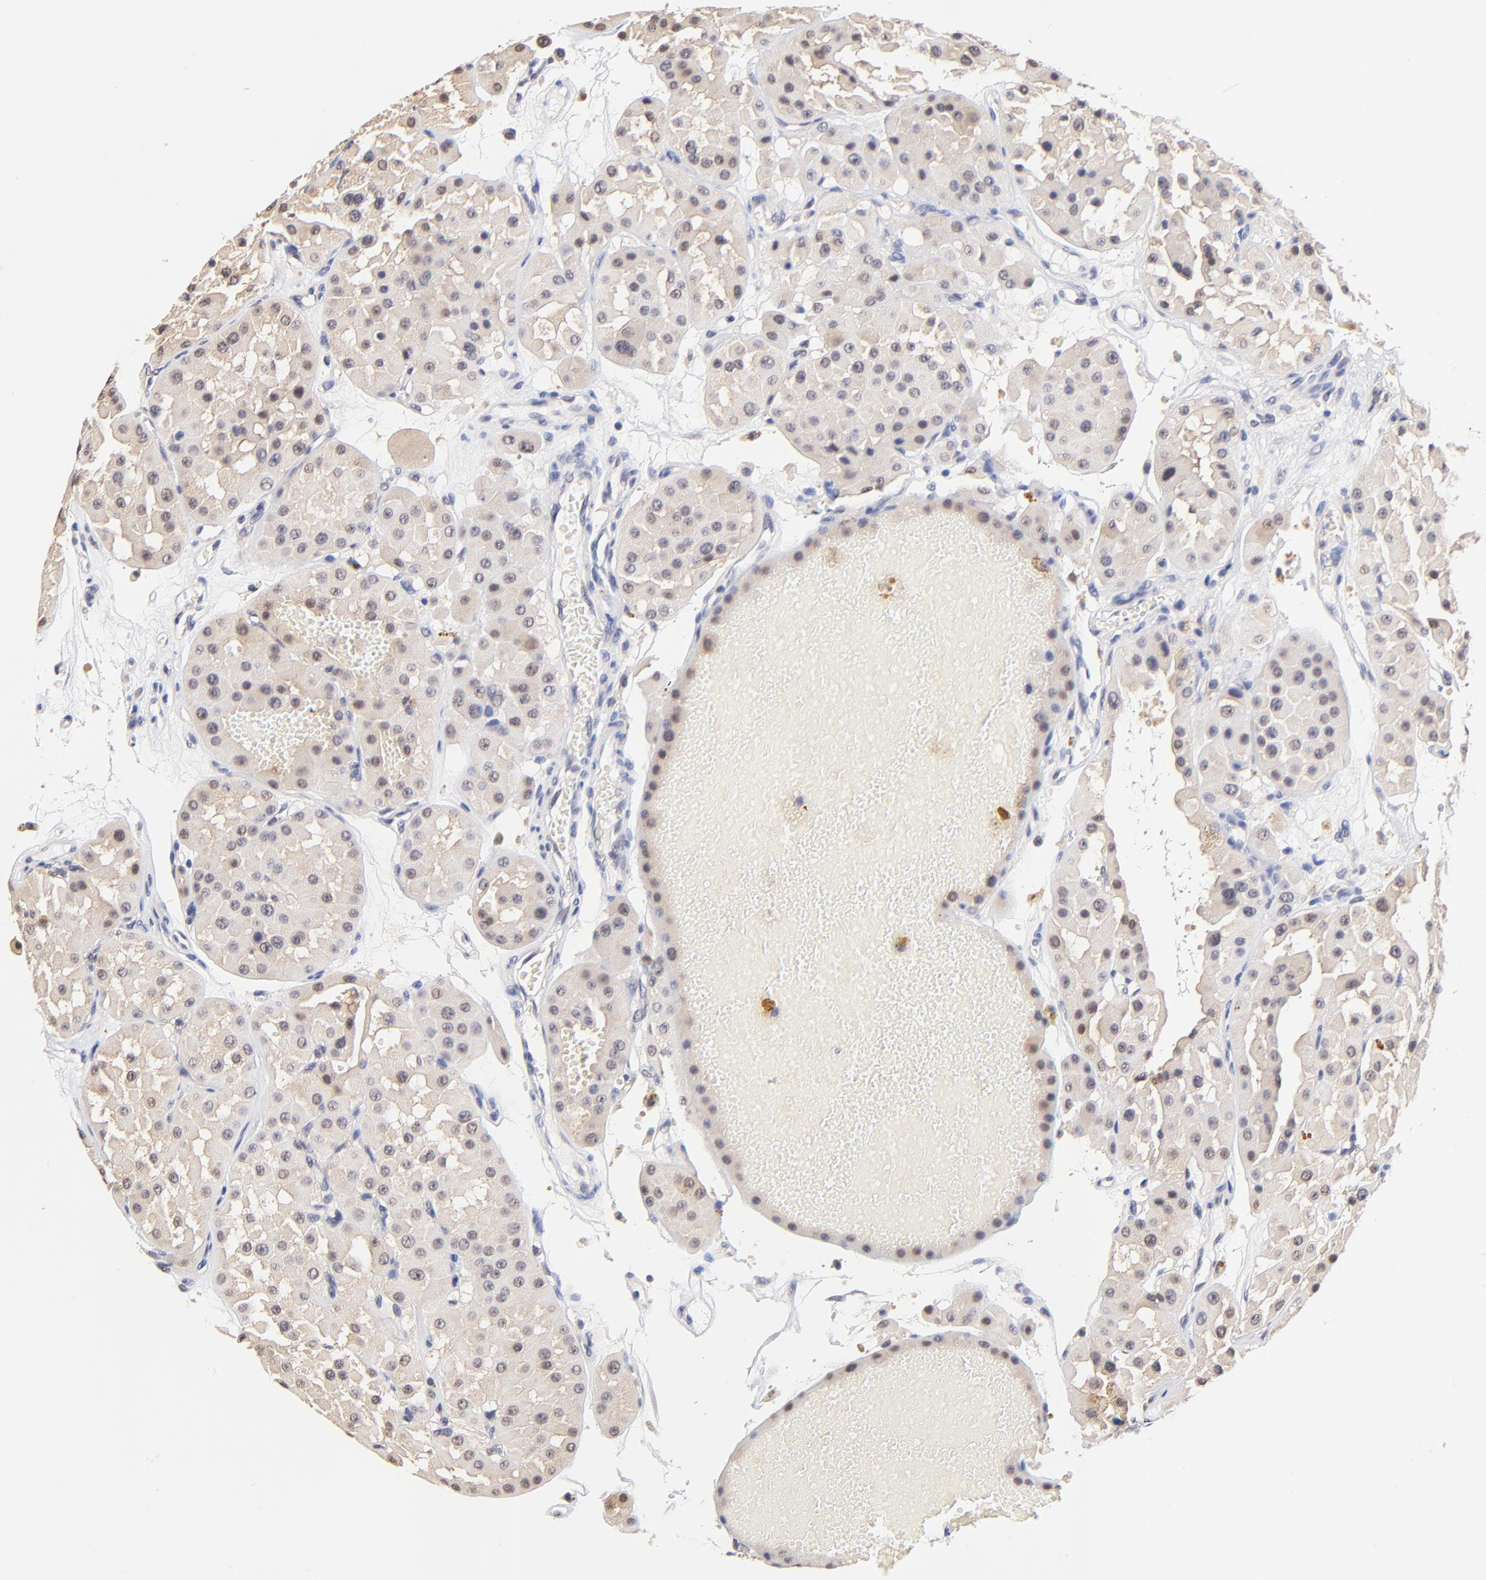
{"staining": {"intensity": "weak", "quantity": "<25%", "location": "nuclear"}, "tissue": "renal cancer", "cell_type": "Tumor cells", "image_type": "cancer", "snomed": [{"axis": "morphology", "description": "Adenocarcinoma, uncertain malignant potential"}, {"axis": "topography", "description": "Kidney"}], "caption": "DAB (3,3'-diaminobenzidine) immunohistochemical staining of renal cancer (adenocarcinoma,  uncertain malignant potential) reveals no significant expression in tumor cells.", "gene": "TXNL1", "patient": {"sex": "male", "age": 63}}